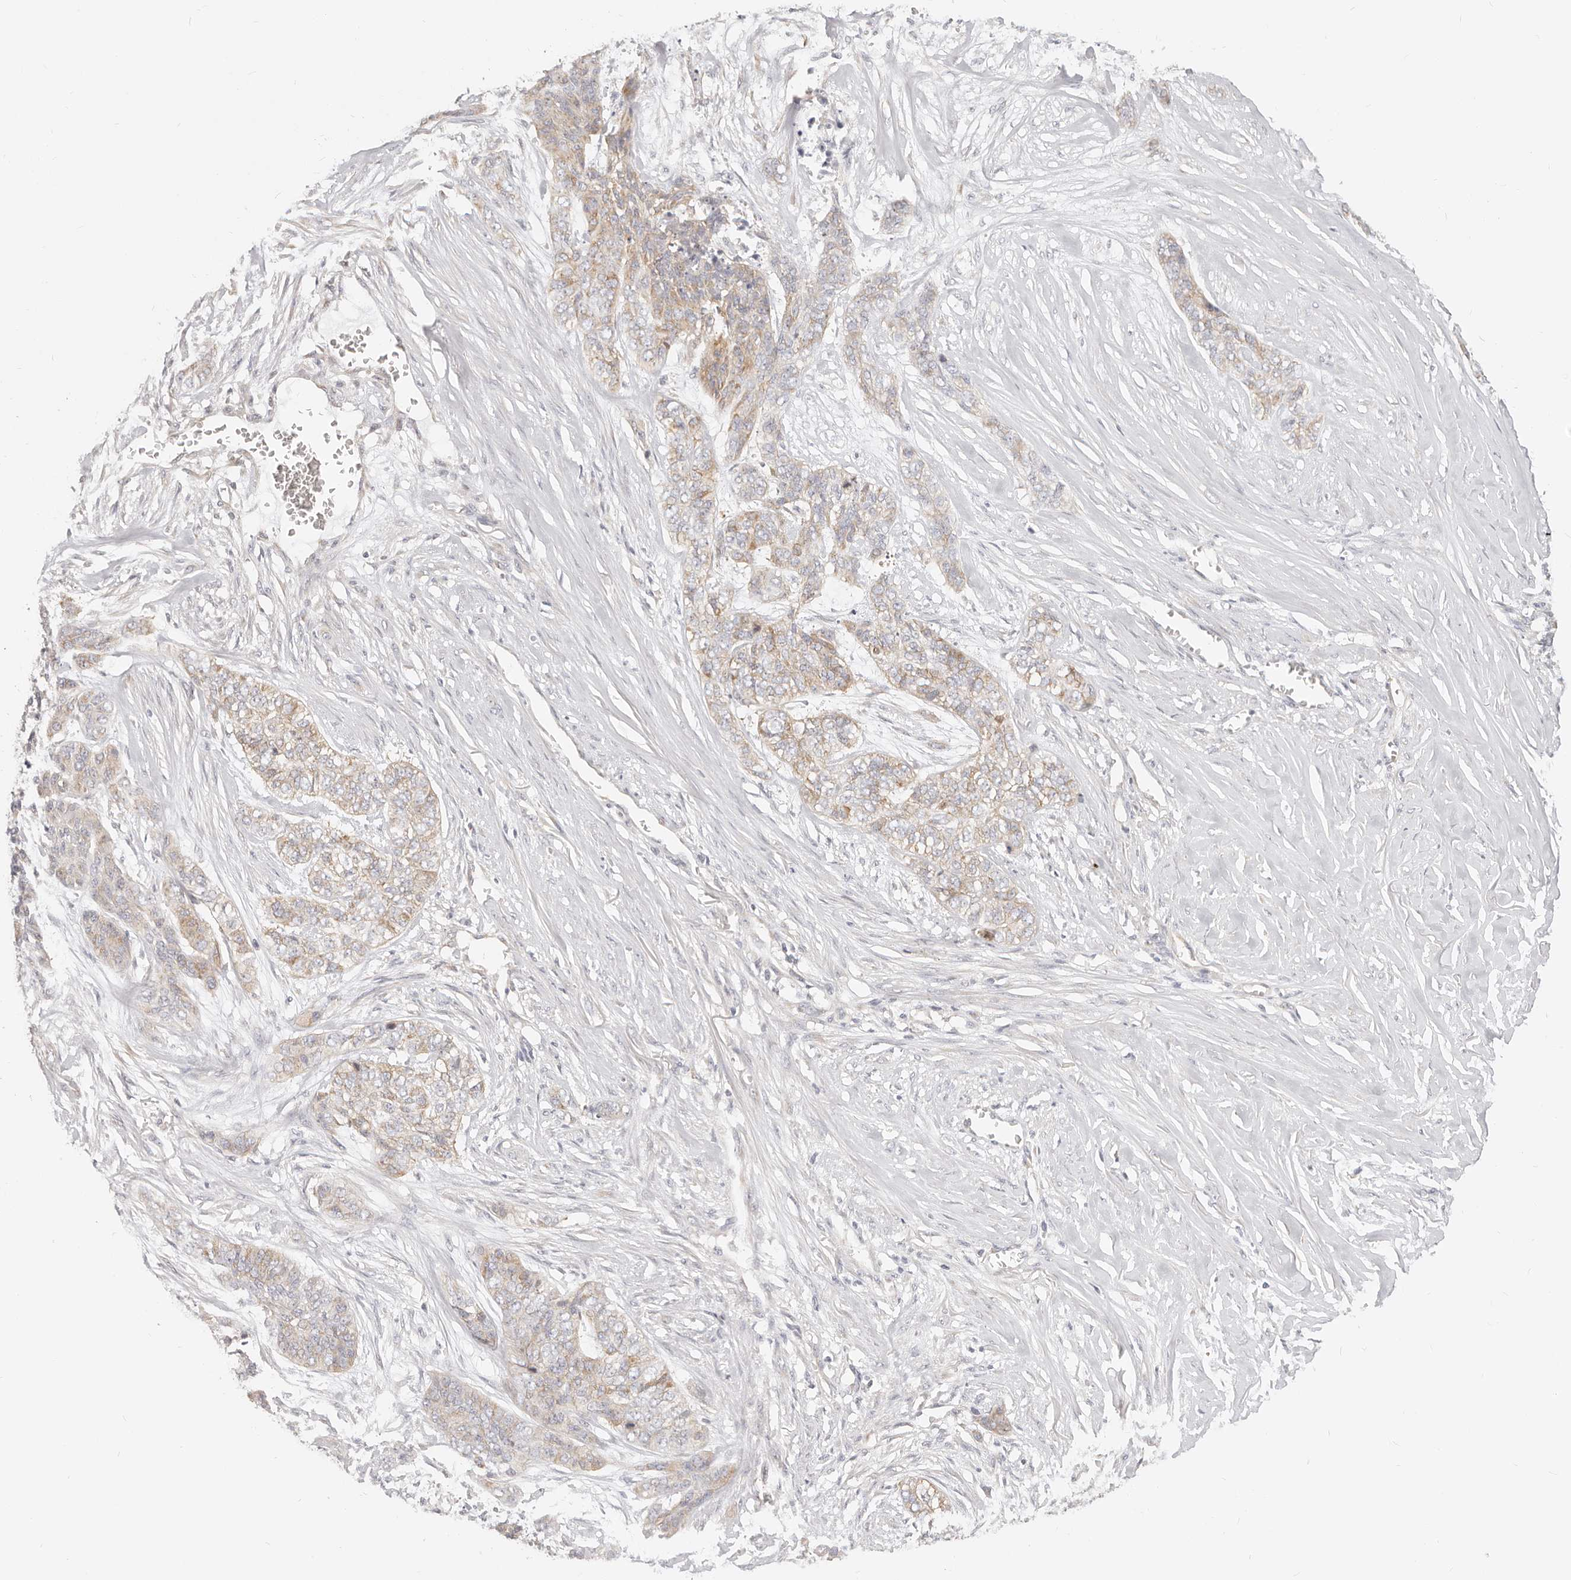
{"staining": {"intensity": "weak", "quantity": "25%-75%", "location": "cytoplasmic/membranous"}, "tissue": "skin cancer", "cell_type": "Tumor cells", "image_type": "cancer", "snomed": [{"axis": "morphology", "description": "Basal cell carcinoma"}, {"axis": "topography", "description": "Skin"}], "caption": "Approximately 25%-75% of tumor cells in human skin cancer show weak cytoplasmic/membranous protein positivity as visualized by brown immunohistochemical staining.", "gene": "DTNBP1", "patient": {"sex": "female", "age": 64}}